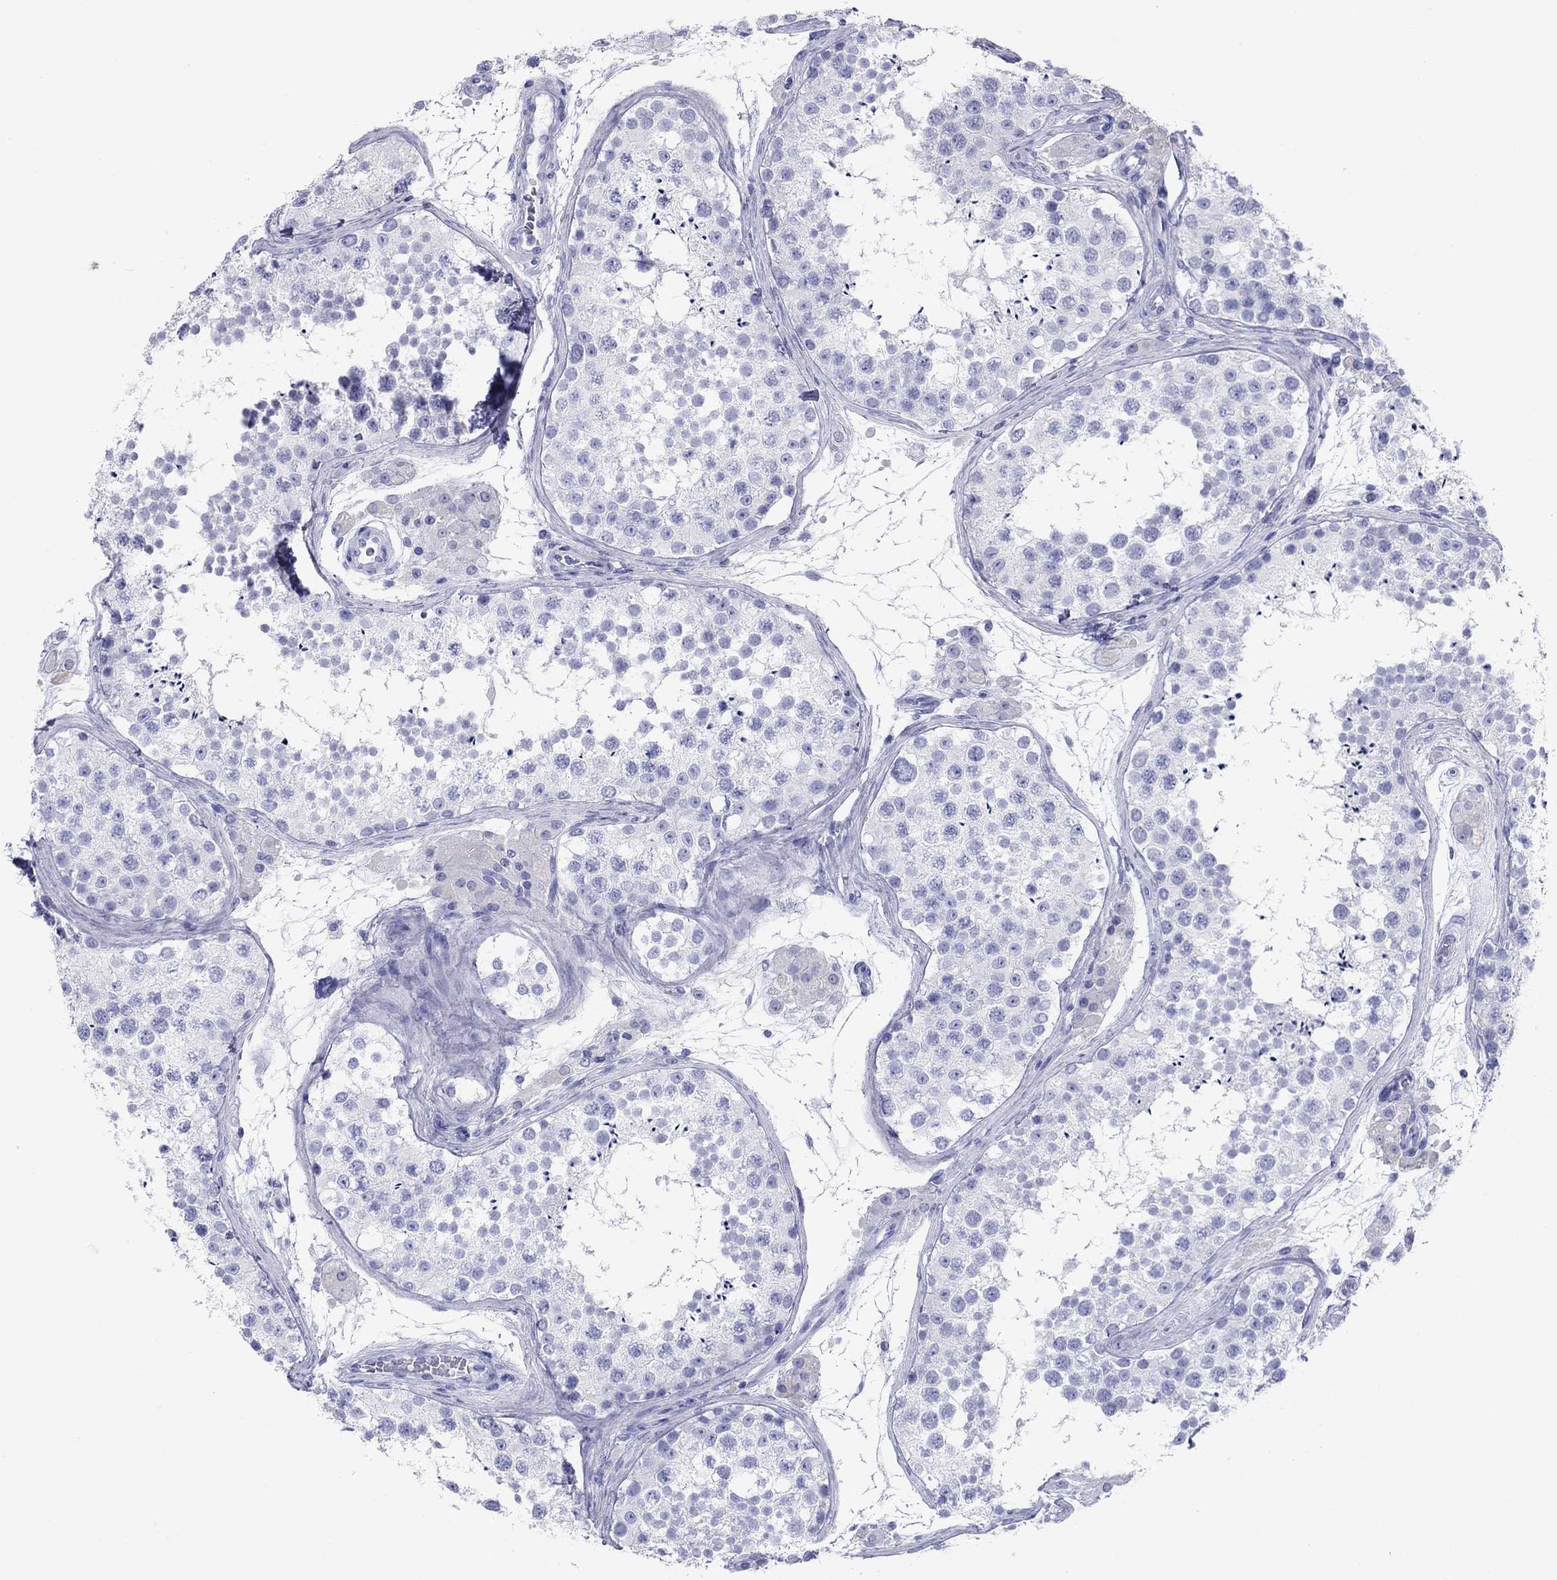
{"staining": {"intensity": "negative", "quantity": "none", "location": "none"}, "tissue": "testis", "cell_type": "Cells in seminiferous ducts", "image_type": "normal", "snomed": [{"axis": "morphology", "description": "Normal tissue, NOS"}, {"axis": "topography", "description": "Testis"}], "caption": "Protein analysis of normal testis displays no significant staining in cells in seminiferous ducts. (DAB immunohistochemistry, high magnification).", "gene": "ATP4A", "patient": {"sex": "male", "age": 41}}